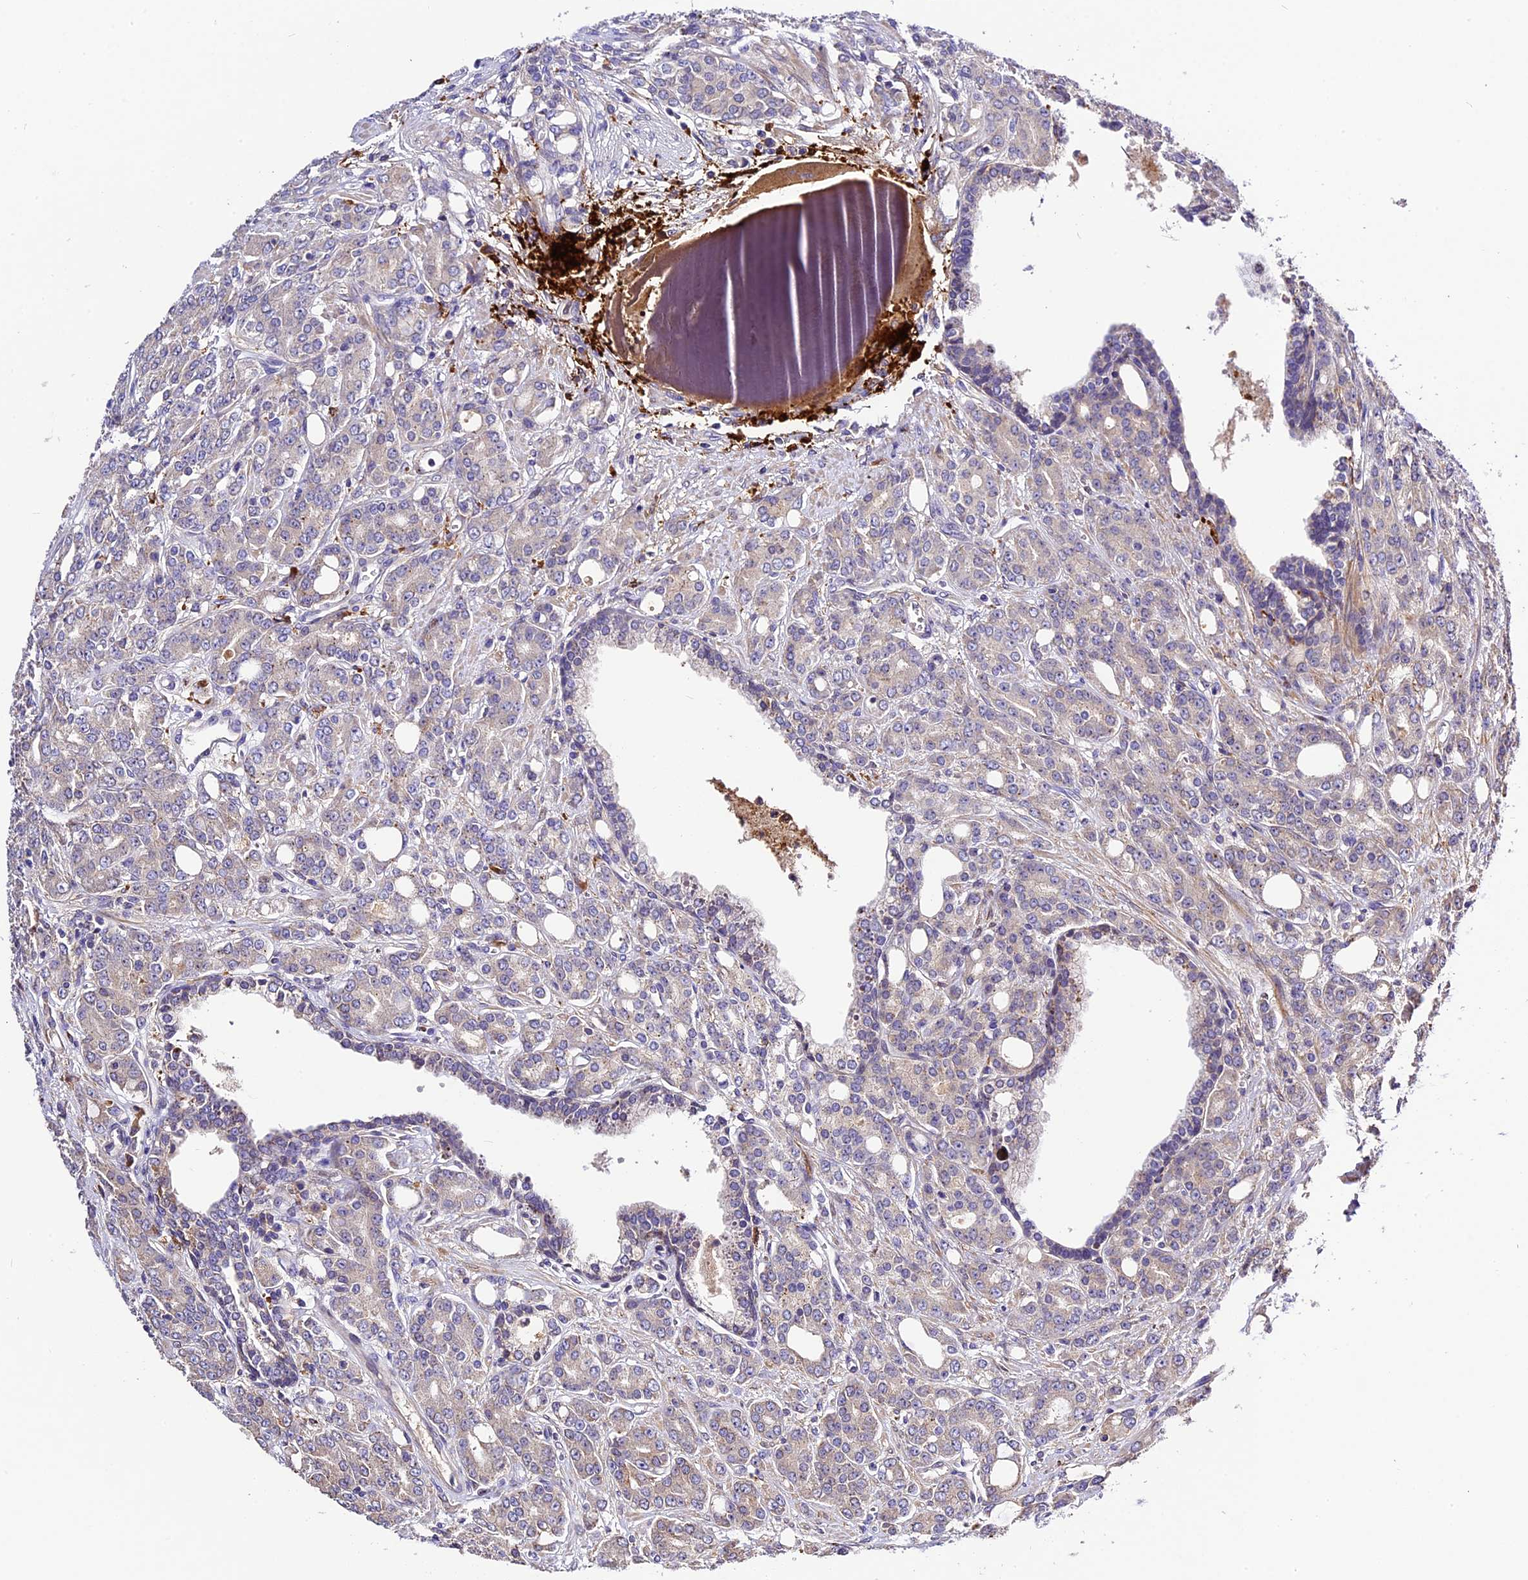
{"staining": {"intensity": "negative", "quantity": "none", "location": "none"}, "tissue": "prostate cancer", "cell_type": "Tumor cells", "image_type": "cancer", "snomed": [{"axis": "morphology", "description": "Adenocarcinoma, High grade"}, {"axis": "topography", "description": "Prostate"}], "caption": "Tumor cells show no significant positivity in prostate cancer.", "gene": "CILP2", "patient": {"sex": "male", "age": 62}}